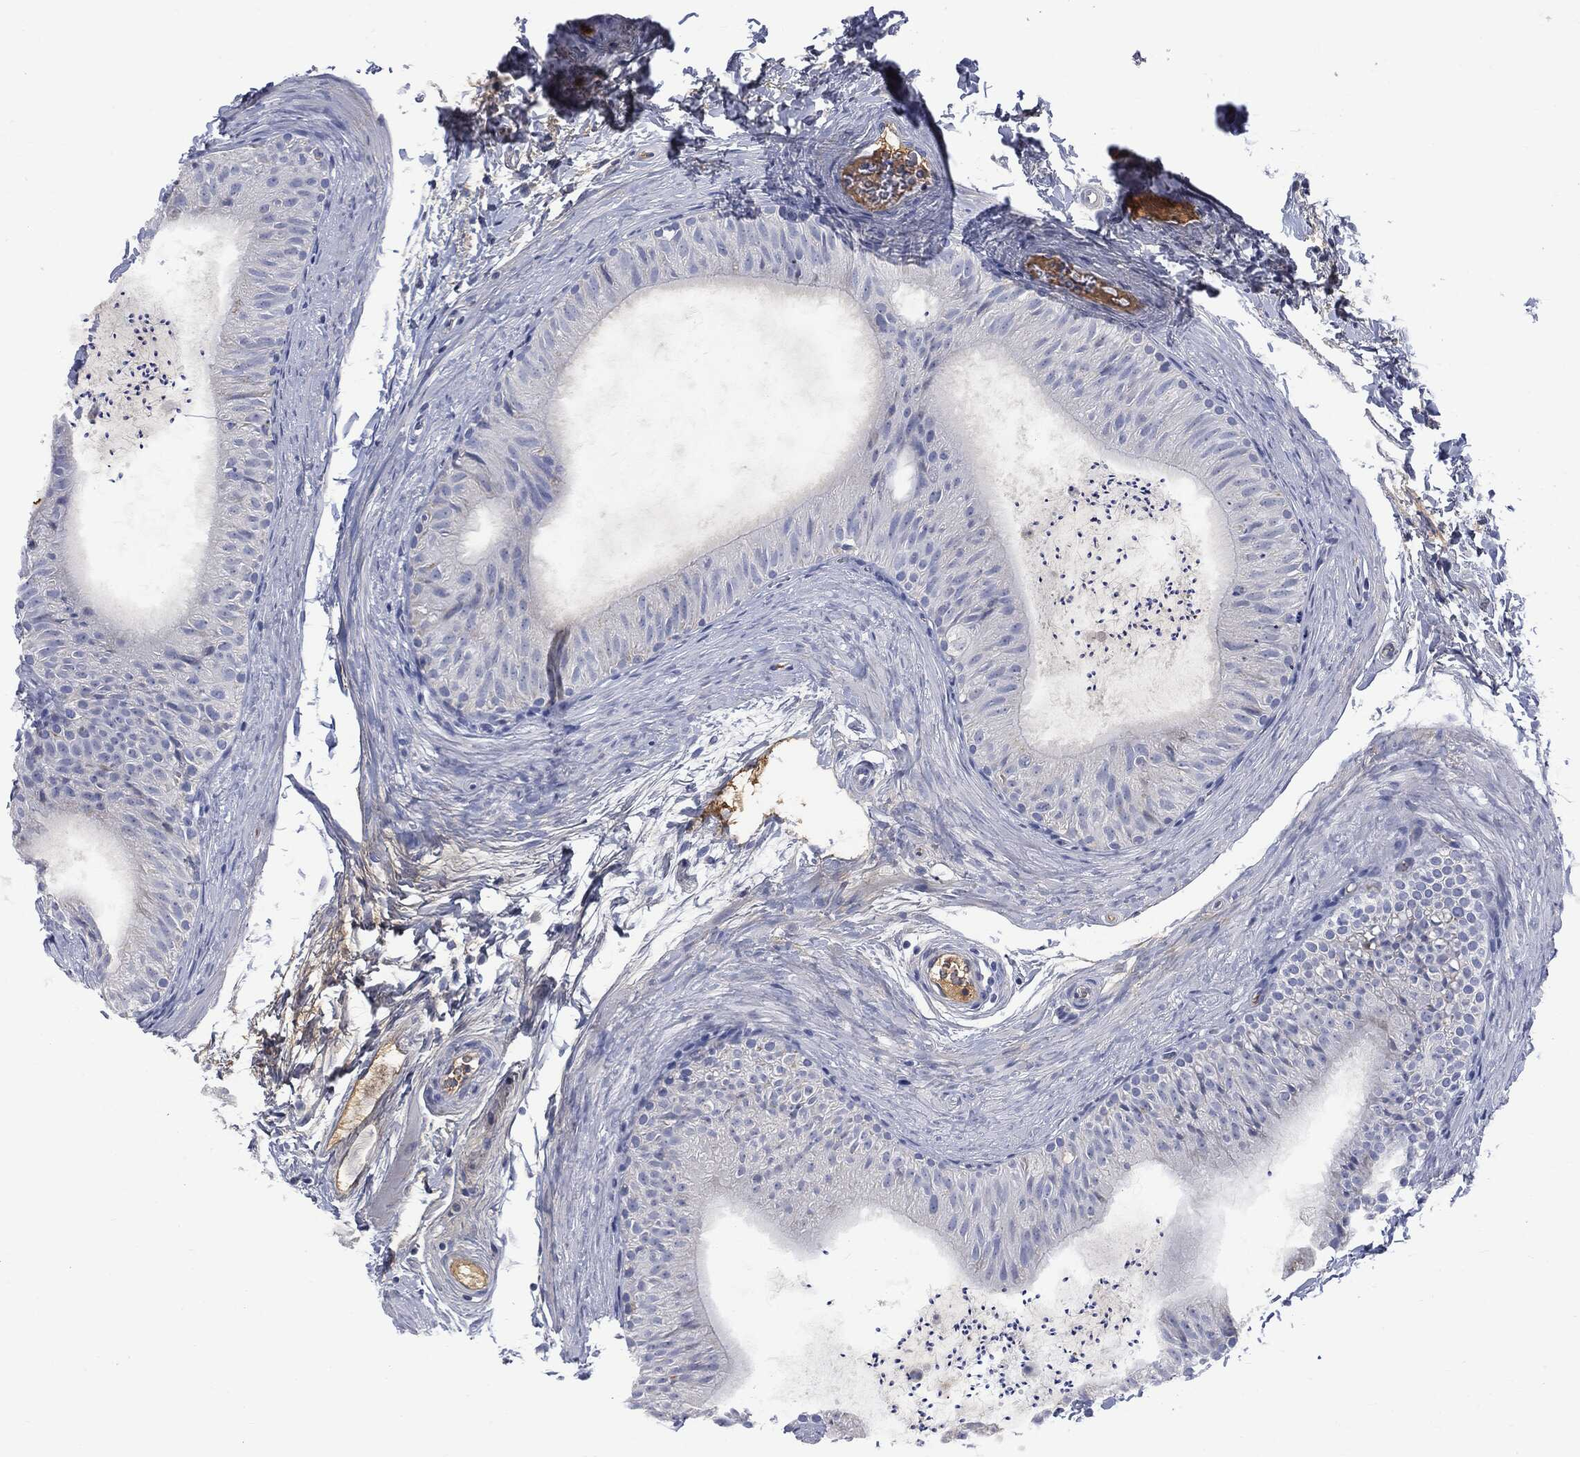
{"staining": {"intensity": "negative", "quantity": "none", "location": "none"}, "tissue": "epididymis", "cell_type": "Glandular cells", "image_type": "normal", "snomed": [{"axis": "morphology", "description": "Normal tissue, NOS"}, {"axis": "topography", "description": "Epididymis"}], "caption": "A photomicrograph of epididymis stained for a protein reveals no brown staining in glandular cells. (Brightfield microscopy of DAB (3,3'-diaminobenzidine) immunohistochemistry at high magnification).", "gene": "BTK", "patient": {"sex": "male", "age": 34}}